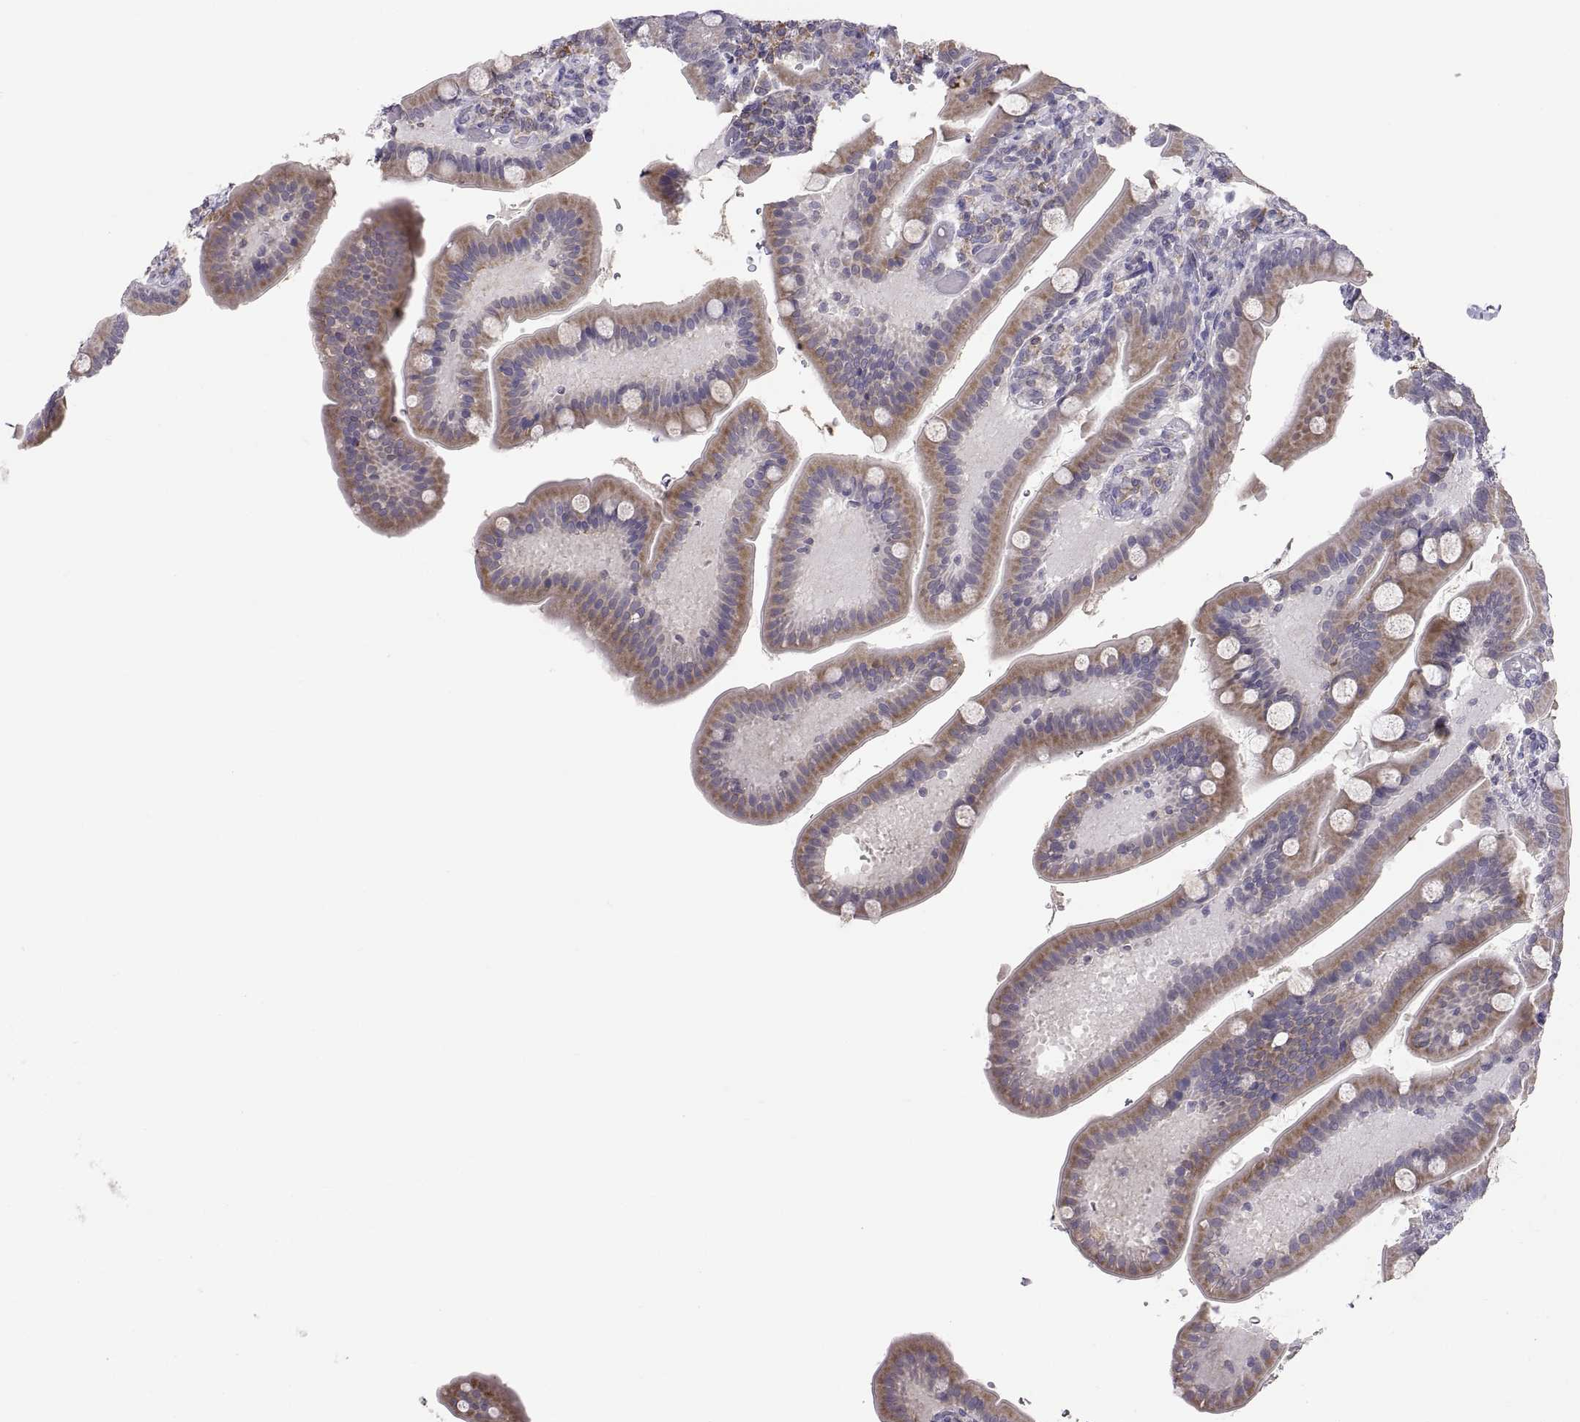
{"staining": {"intensity": "moderate", "quantity": "25%-75%", "location": "cytoplasmic/membranous"}, "tissue": "small intestine", "cell_type": "Glandular cells", "image_type": "normal", "snomed": [{"axis": "morphology", "description": "Normal tissue, NOS"}, {"axis": "topography", "description": "Small intestine"}], "caption": "Immunohistochemistry staining of normal small intestine, which shows medium levels of moderate cytoplasmic/membranous positivity in about 25%-75% of glandular cells indicating moderate cytoplasmic/membranous protein expression. The staining was performed using DAB (3,3'-diaminobenzidine) (brown) for protein detection and nuclei were counterstained in hematoxylin (blue).", "gene": "ERO1A", "patient": {"sex": "male", "age": 66}}